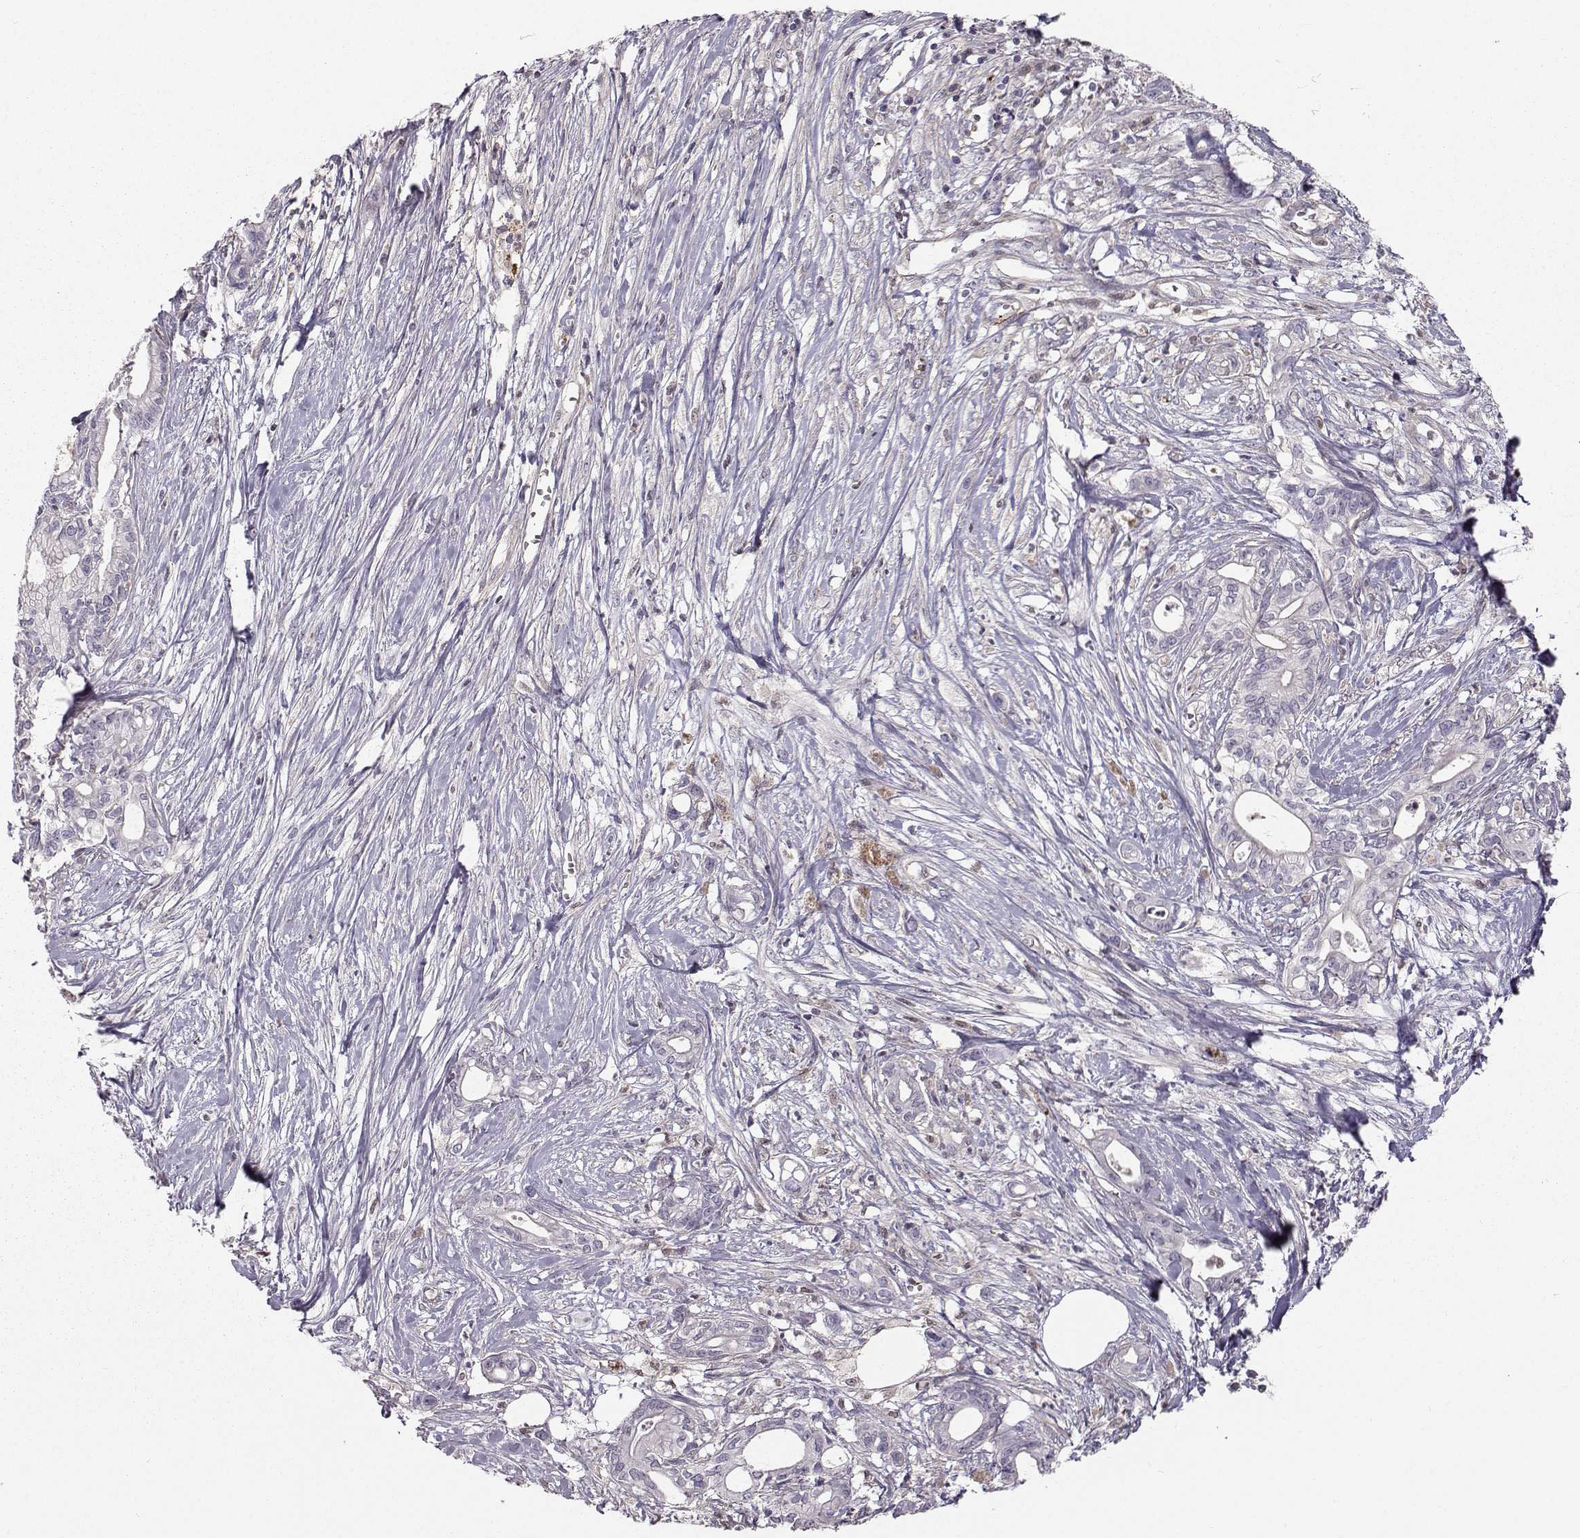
{"staining": {"intensity": "negative", "quantity": "none", "location": "none"}, "tissue": "pancreatic cancer", "cell_type": "Tumor cells", "image_type": "cancer", "snomed": [{"axis": "morphology", "description": "Adenocarcinoma, NOS"}, {"axis": "topography", "description": "Pancreas"}], "caption": "DAB (3,3'-diaminobenzidine) immunohistochemical staining of human adenocarcinoma (pancreatic) exhibits no significant staining in tumor cells.", "gene": "ASB16", "patient": {"sex": "male", "age": 71}}